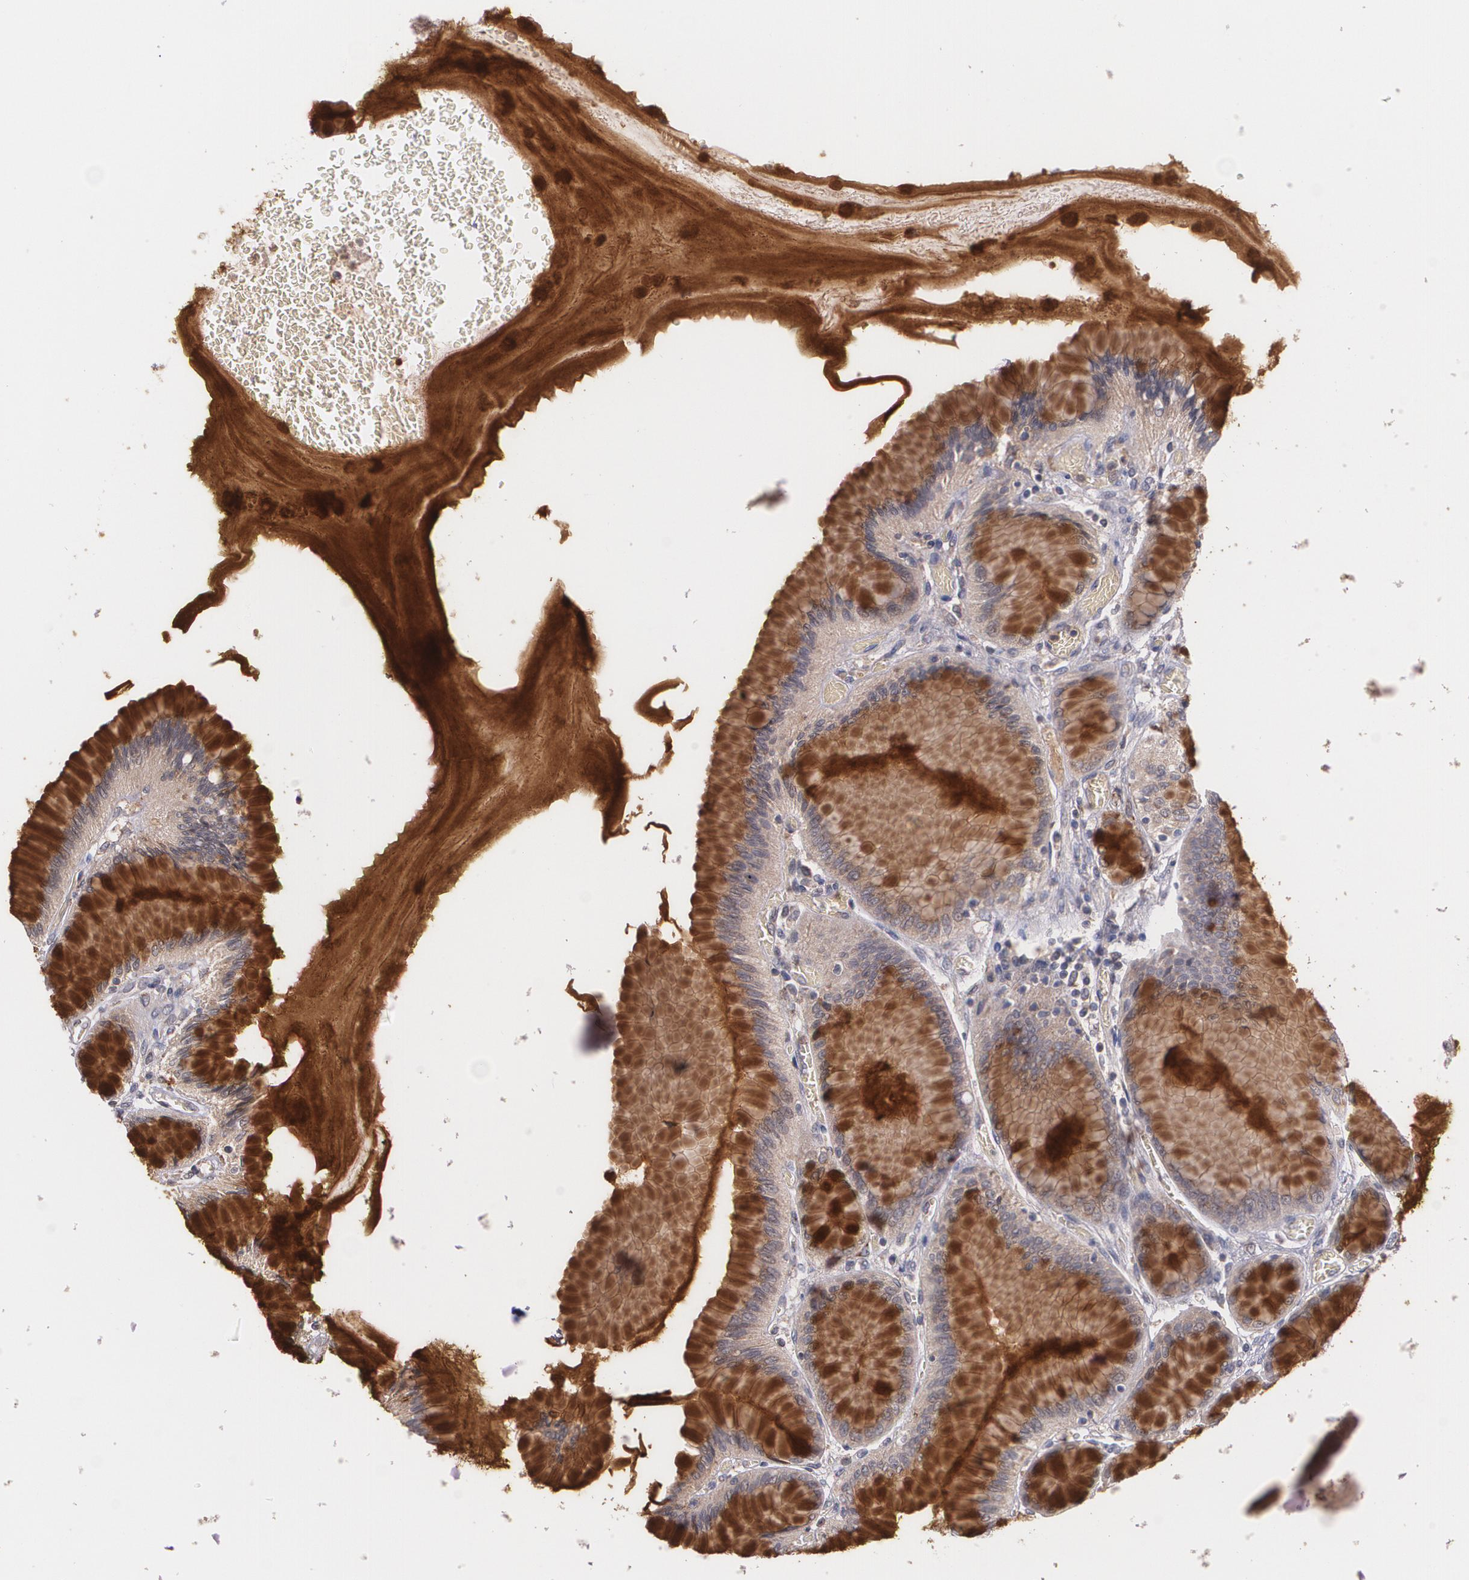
{"staining": {"intensity": "strong", "quantity": ">75%", "location": "cytoplasmic/membranous"}, "tissue": "stomach", "cell_type": "Glandular cells", "image_type": "normal", "snomed": [{"axis": "morphology", "description": "Normal tissue, NOS"}, {"axis": "morphology", "description": "Adenocarcinoma, NOS"}, {"axis": "topography", "description": "Stomach"}, {"axis": "topography", "description": "Stomach, lower"}], "caption": "An image of stomach stained for a protein demonstrates strong cytoplasmic/membranous brown staining in glandular cells. The staining was performed using DAB to visualize the protein expression in brown, while the nuclei were stained in blue with hematoxylin (Magnification: 20x).", "gene": "IFNGR2", "patient": {"sex": "female", "age": 65}}